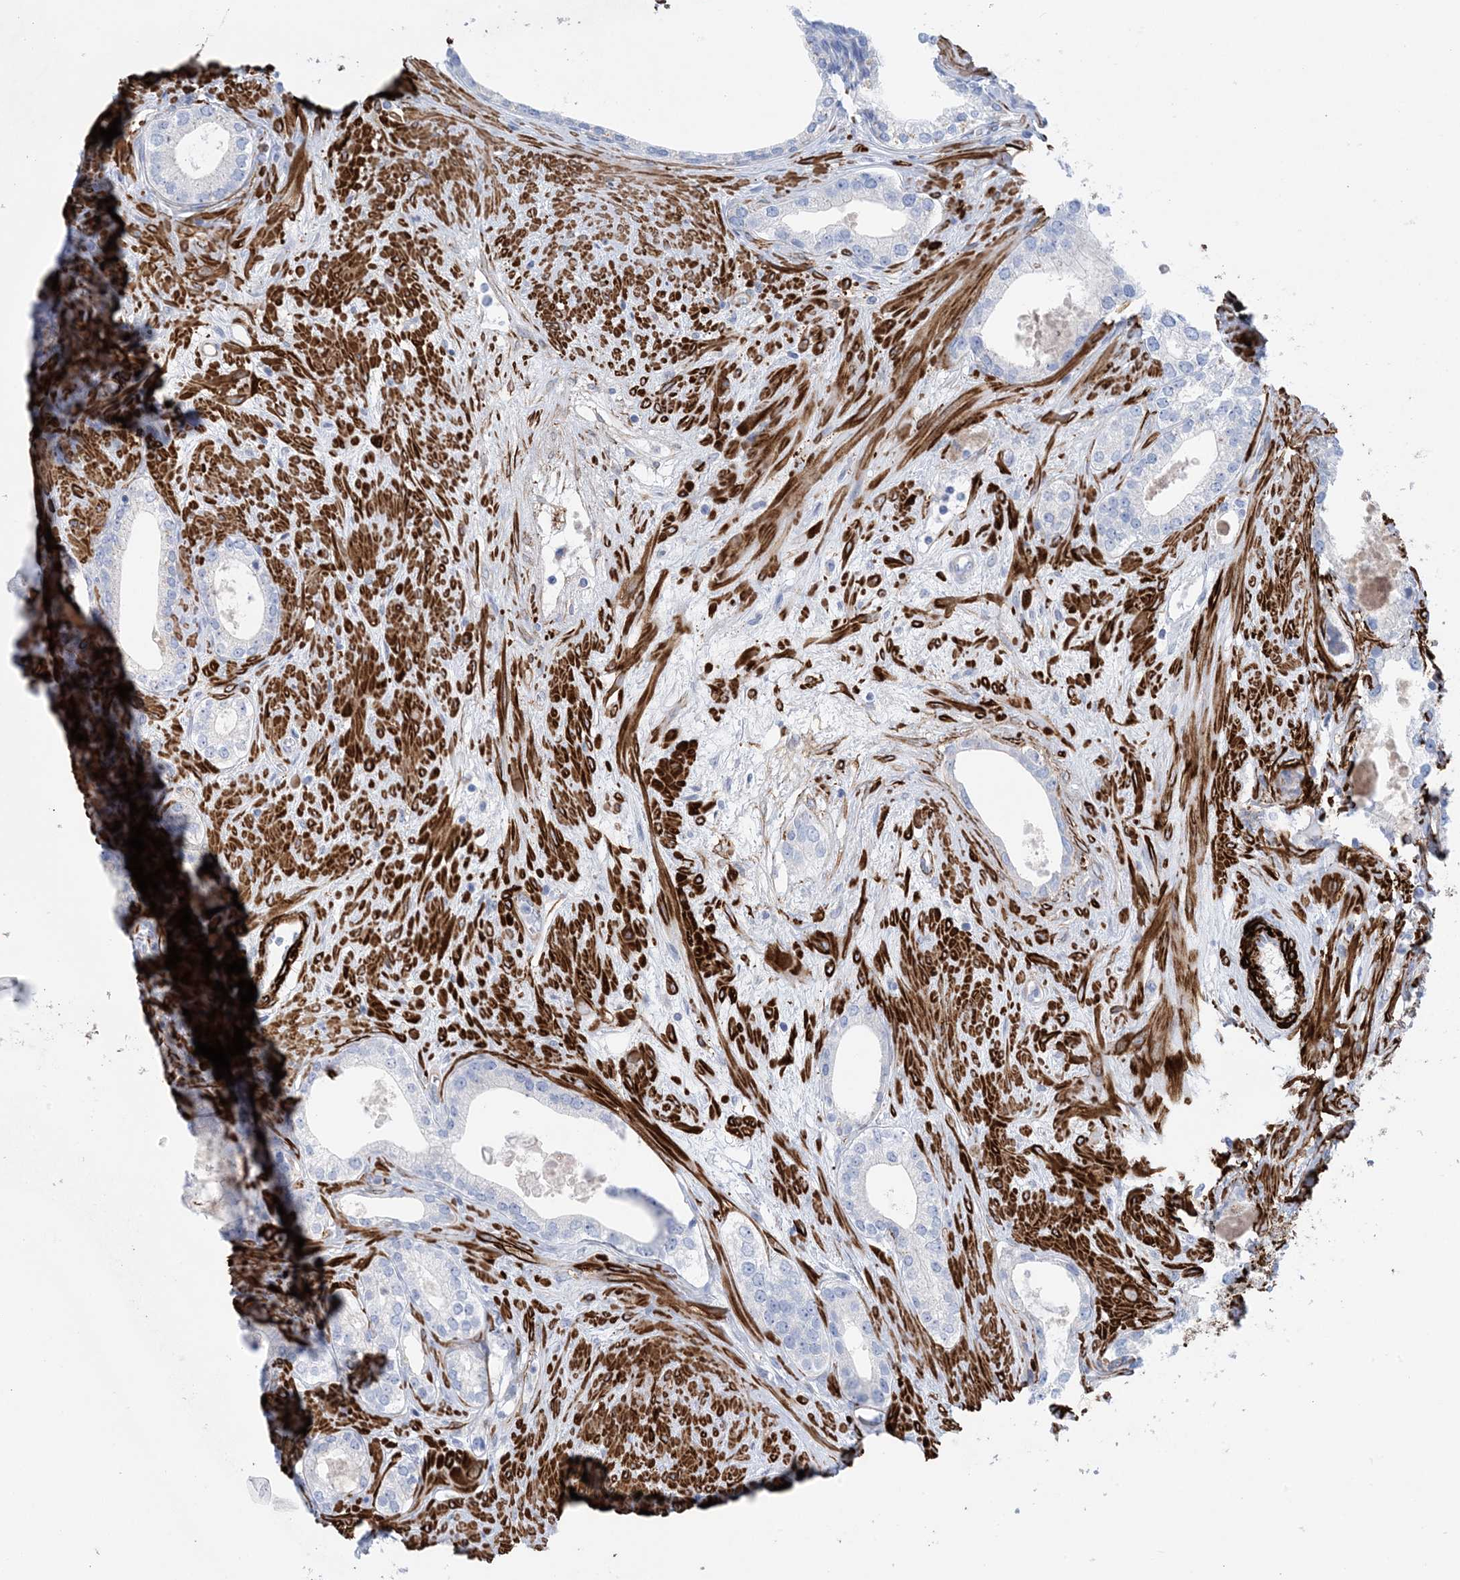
{"staining": {"intensity": "negative", "quantity": "none", "location": "none"}, "tissue": "prostate cancer", "cell_type": "Tumor cells", "image_type": "cancer", "snomed": [{"axis": "morphology", "description": "Adenocarcinoma, High grade"}, {"axis": "topography", "description": "Prostate"}], "caption": "DAB immunohistochemical staining of adenocarcinoma (high-grade) (prostate) displays no significant positivity in tumor cells. (Immunohistochemistry (ihc), brightfield microscopy, high magnification).", "gene": "SHANK1", "patient": {"sex": "male", "age": 63}}